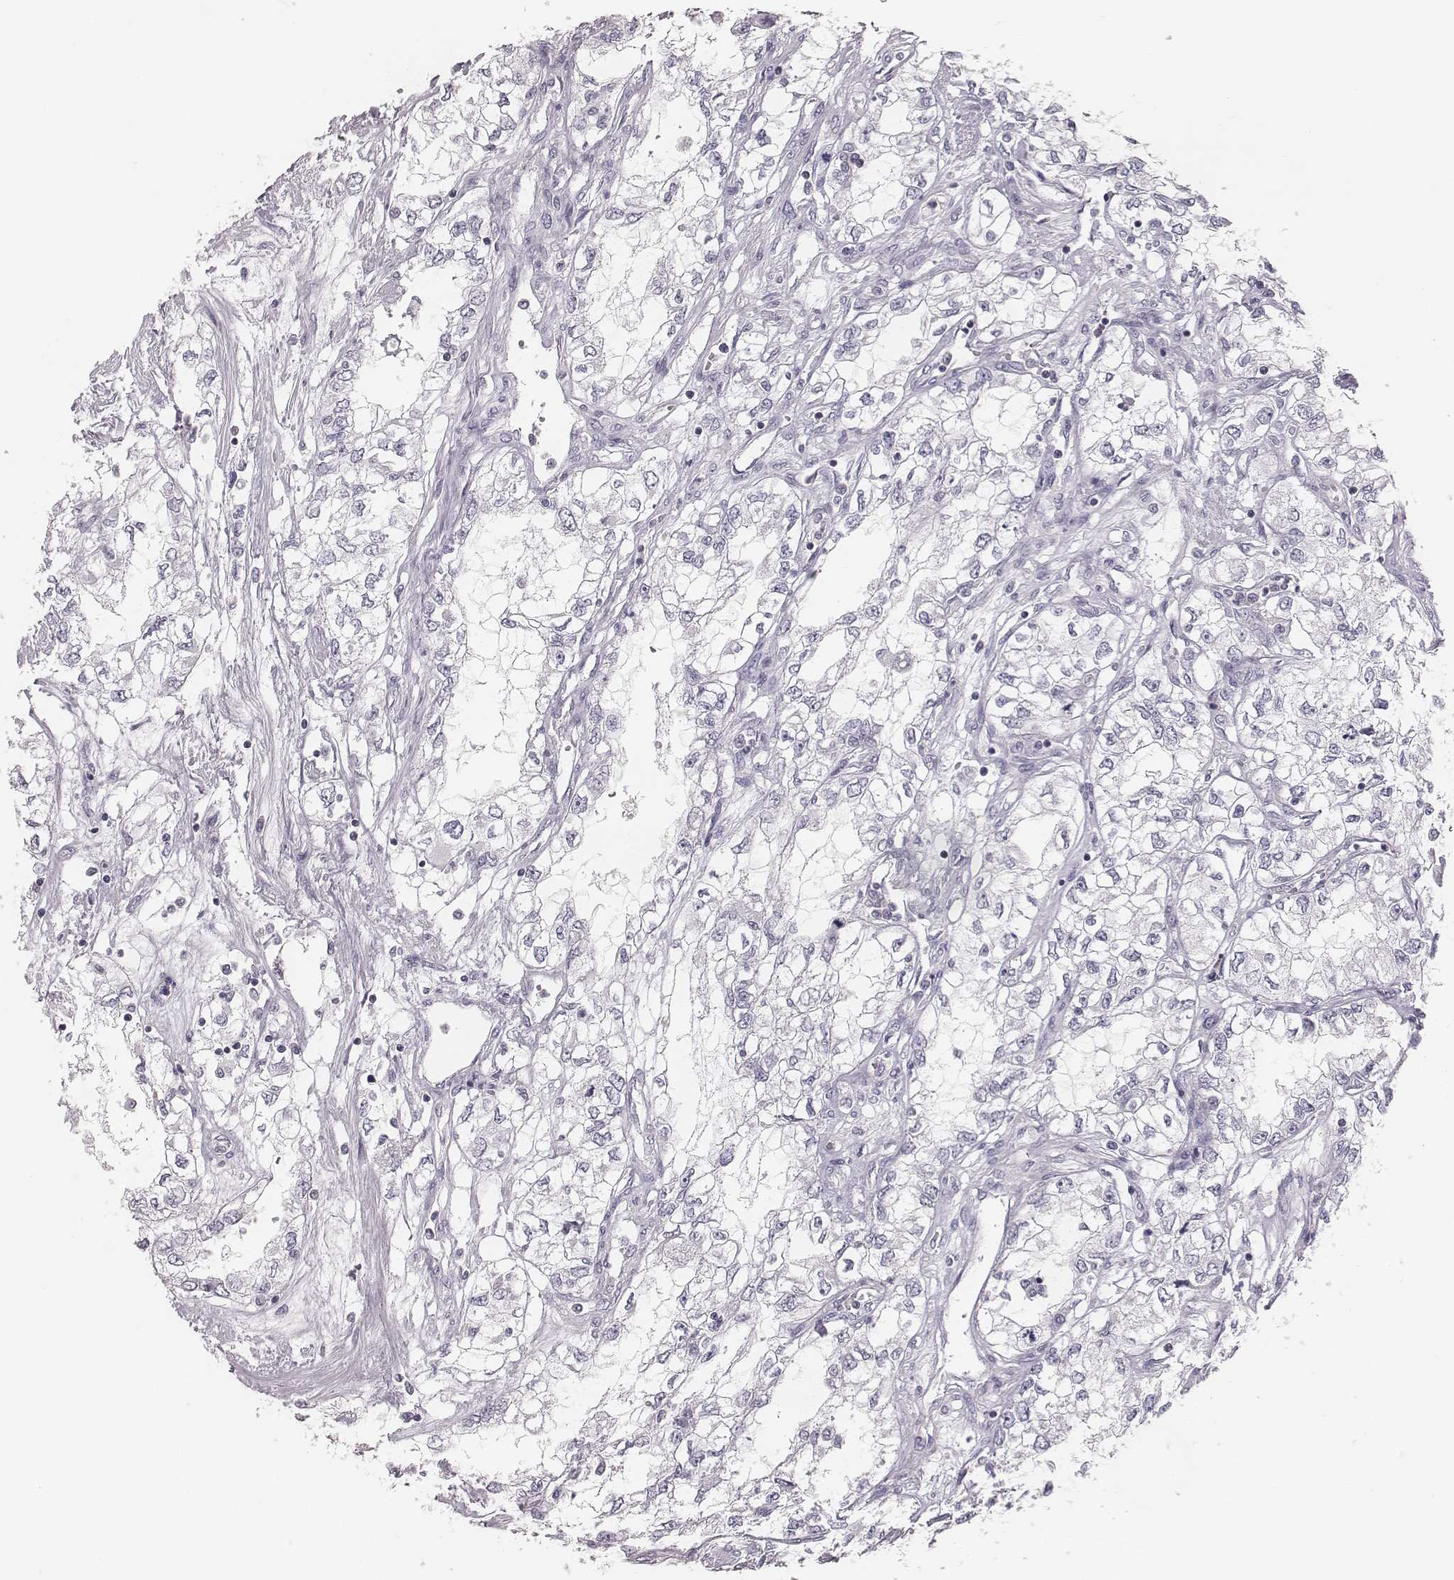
{"staining": {"intensity": "negative", "quantity": "none", "location": "none"}, "tissue": "renal cancer", "cell_type": "Tumor cells", "image_type": "cancer", "snomed": [{"axis": "morphology", "description": "Adenocarcinoma, NOS"}, {"axis": "topography", "description": "Kidney"}], "caption": "IHC histopathology image of renal cancer stained for a protein (brown), which reveals no expression in tumor cells. The staining was performed using DAB (3,3'-diaminobenzidine) to visualize the protein expression in brown, while the nuclei were stained in blue with hematoxylin (Magnification: 20x).", "gene": "ZNF365", "patient": {"sex": "female", "age": 59}}